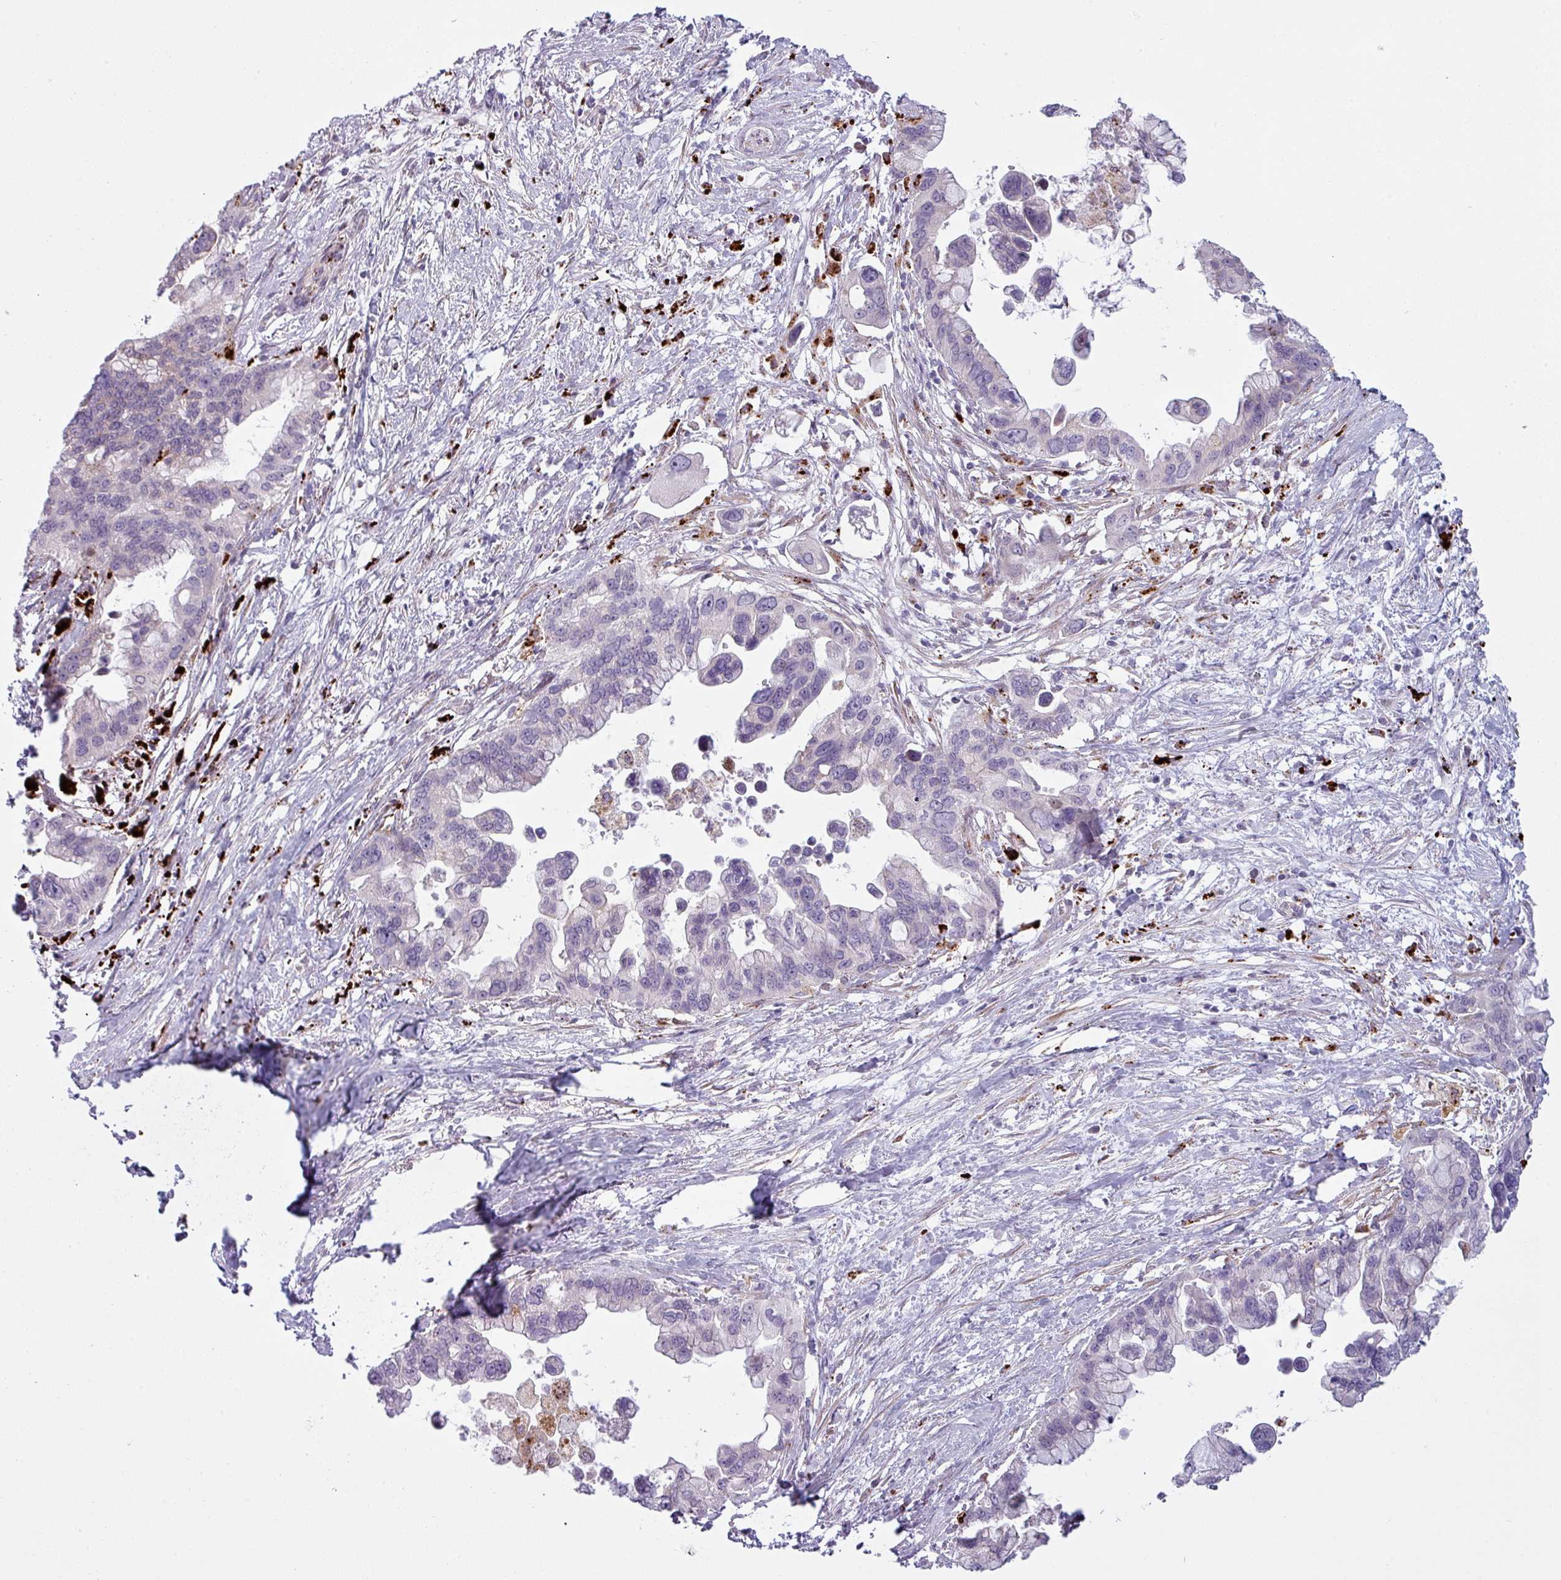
{"staining": {"intensity": "negative", "quantity": "none", "location": "none"}, "tissue": "pancreatic cancer", "cell_type": "Tumor cells", "image_type": "cancer", "snomed": [{"axis": "morphology", "description": "Adenocarcinoma, NOS"}, {"axis": "topography", "description": "Pancreas"}], "caption": "High power microscopy image of an immunohistochemistry micrograph of pancreatic cancer, revealing no significant staining in tumor cells. (Brightfield microscopy of DAB immunohistochemistry at high magnification).", "gene": "MAP7D2", "patient": {"sex": "female", "age": 83}}